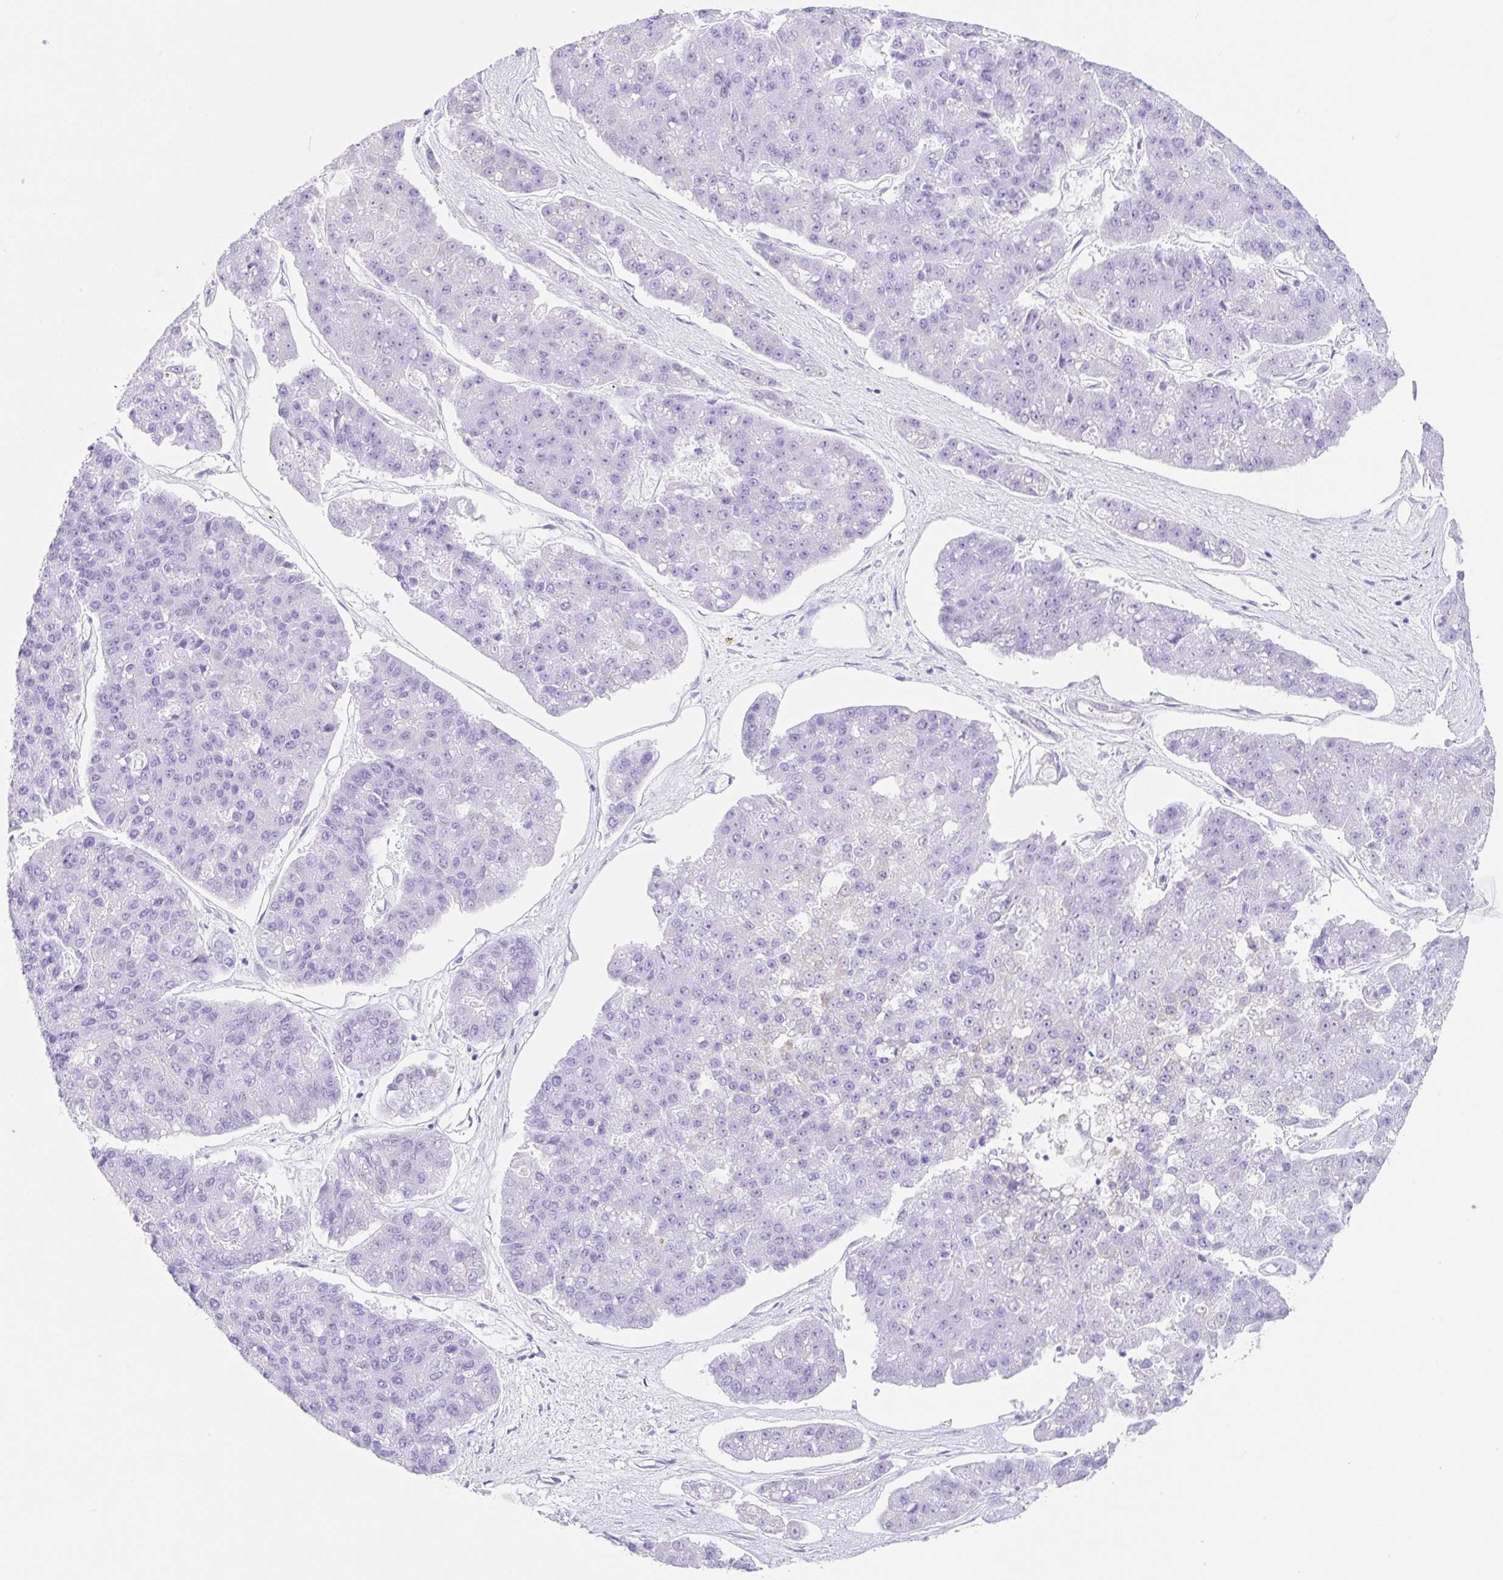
{"staining": {"intensity": "negative", "quantity": "none", "location": "none"}, "tissue": "pancreatic cancer", "cell_type": "Tumor cells", "image_type": "cancer", "snomed": [{"axis": "morphology", "description": "Adenocarcinoma, NOS"}, {"axis": "topography", "description": "Pancreas"}], "caption": "This micrograph is of pancreatic cancer (adenocarcinoma) stained with IHC to label a protein in brown with the nuclei are counter-stained blue. There is no positivity in tumor cells.", "gene": "CLDND2", "patient": {"sex": "male", "age": 50}}